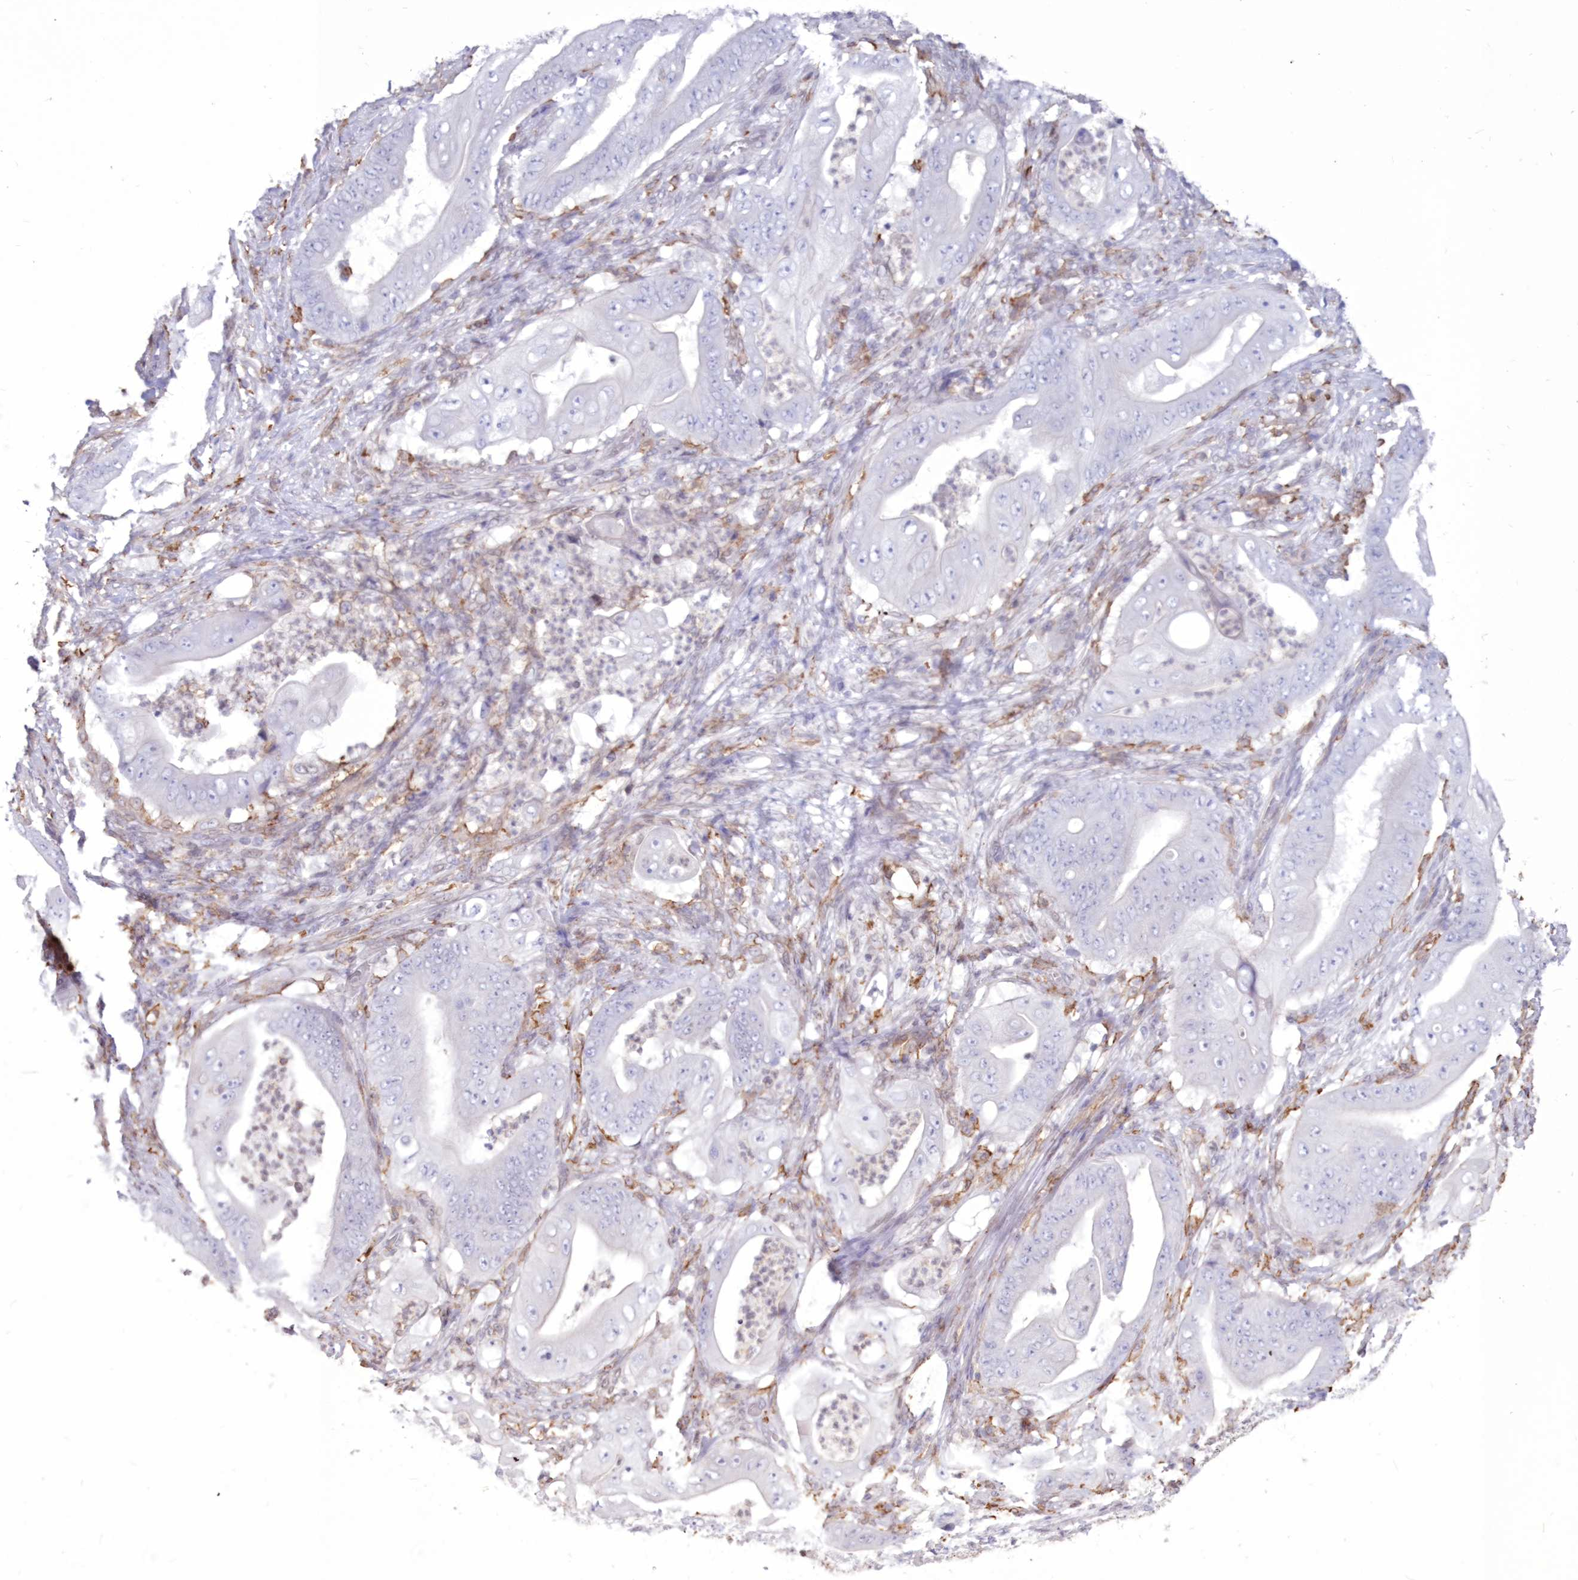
{"staining": {"intensity": "negative", "quantity": "none", "location": "none"}, "tissue": "stomach cancer", "cell_type": "Tumor cells", "image_type": "cancer", "snomed": [{"axis": "morphology", "description": "Adenocarcinoma, NOS"}, {"axis": "topography", "description": "Stomach"}], "caption": "Immunohistochemistry image of neoplastic tissue: stomach cancer stained with DAB (3,3'-diaminobenzidine) reveals no significant protein expression in tumor cells.", "gene": "C11orf1", "patient": {"sex": "female", "age": 73}}